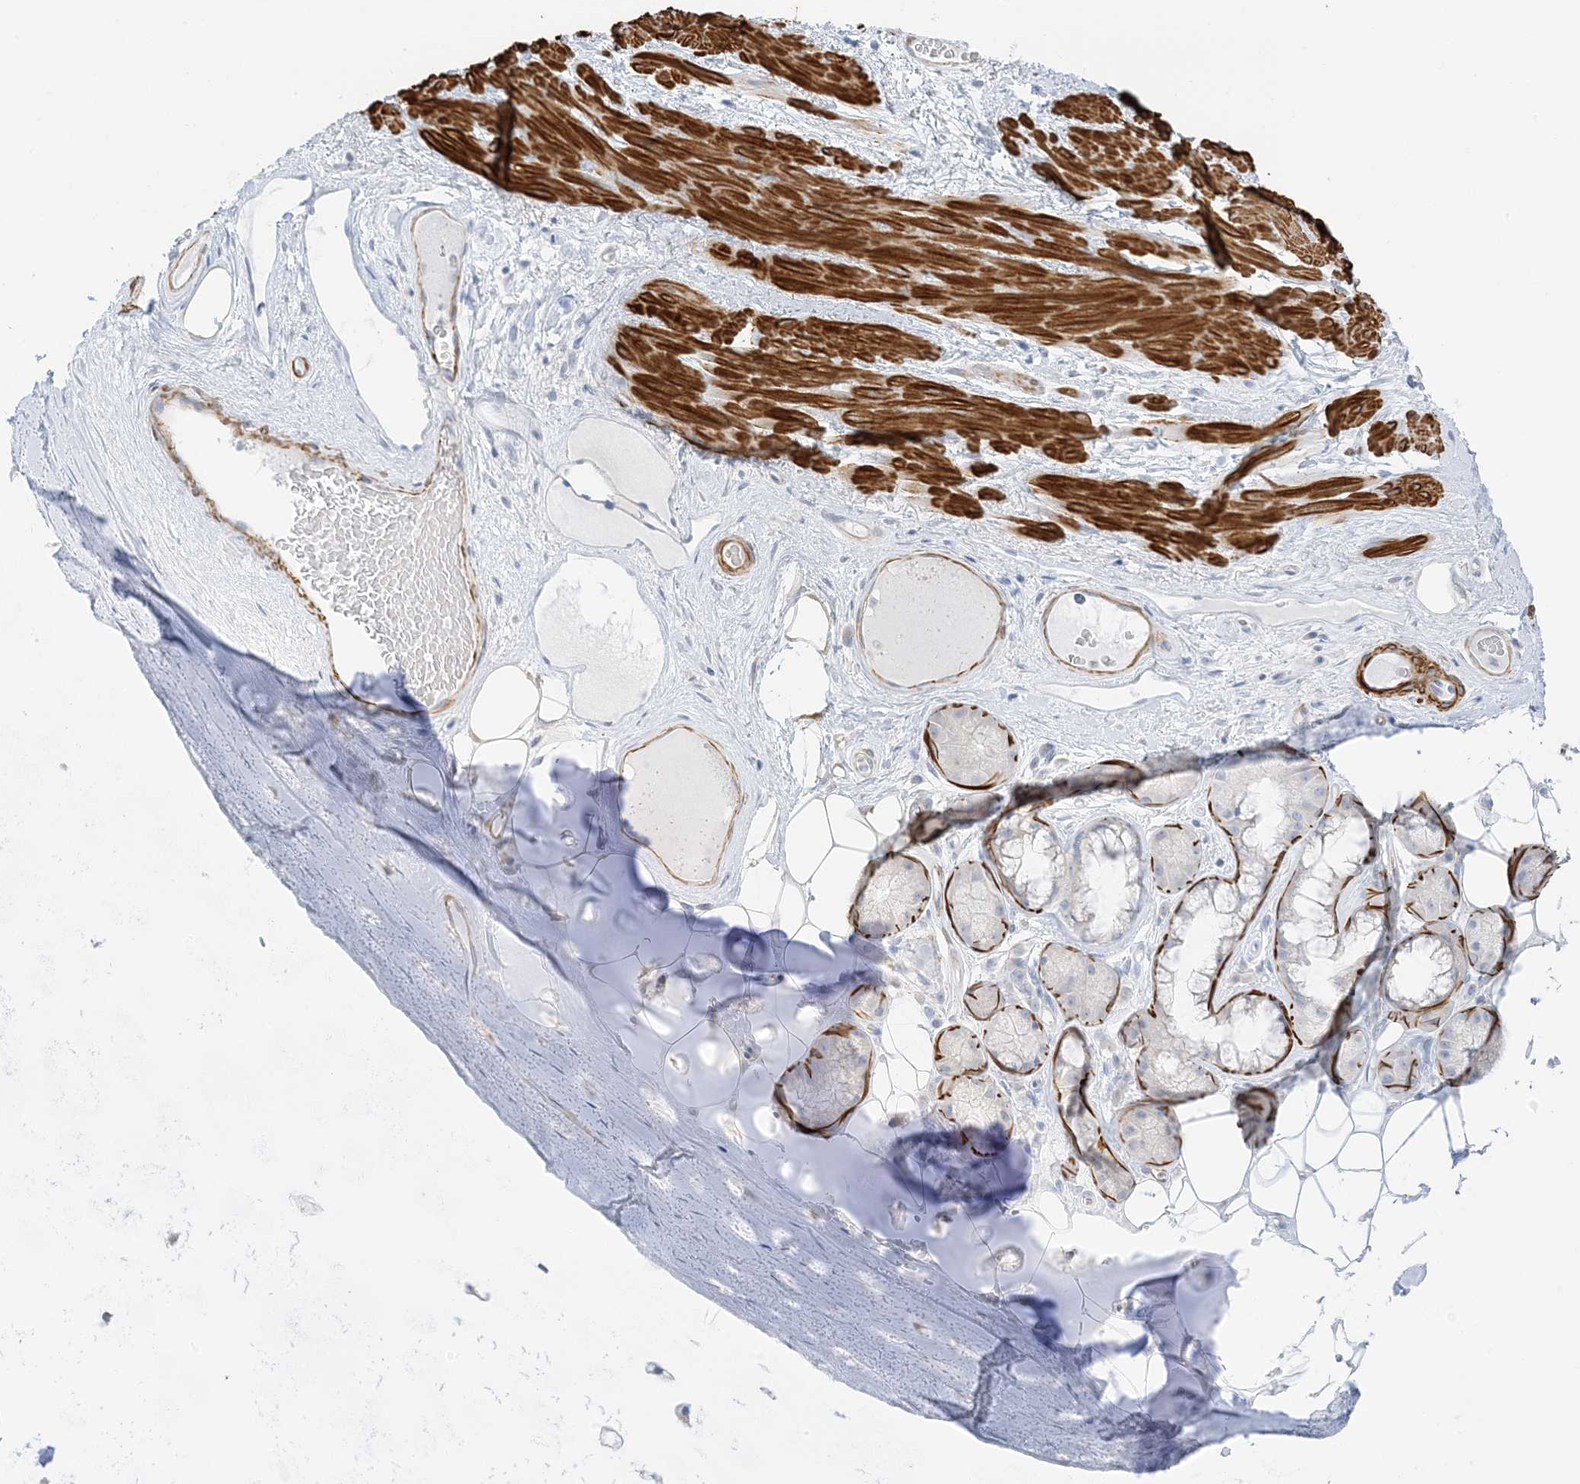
{"staining": {"intensity": "negative", "quantity": "none", "location": "none"}, "tissue": "adipose tissue", "cell_type": "Adipocytes", "image_type": "normal", "snomed": [{"axis": "morphology", "description": "Normal tissue, NOS"}, {"axis": "morphology", "description": "Squamous cell carcinoma, NOS"}, {"axis": "topography", "description": "Lymph node"}, {"axis": "topography", "description": "Bronchus"}, {"axis": "topography", "description": "Lung"}], "caption": "Immunohistochemistry micrograph of benign adipose tissue: human adipose tissue stained with DAB exhibits no significant protein expression in adipocytes. (Stains: DAB immunohistochemistry (IHC) with hematoxylin counter stain, Microscopy: brightfield microscopy at high magnification).", "gene": "SLC22A13", "patient": {"sex": "male", "age": 66}}